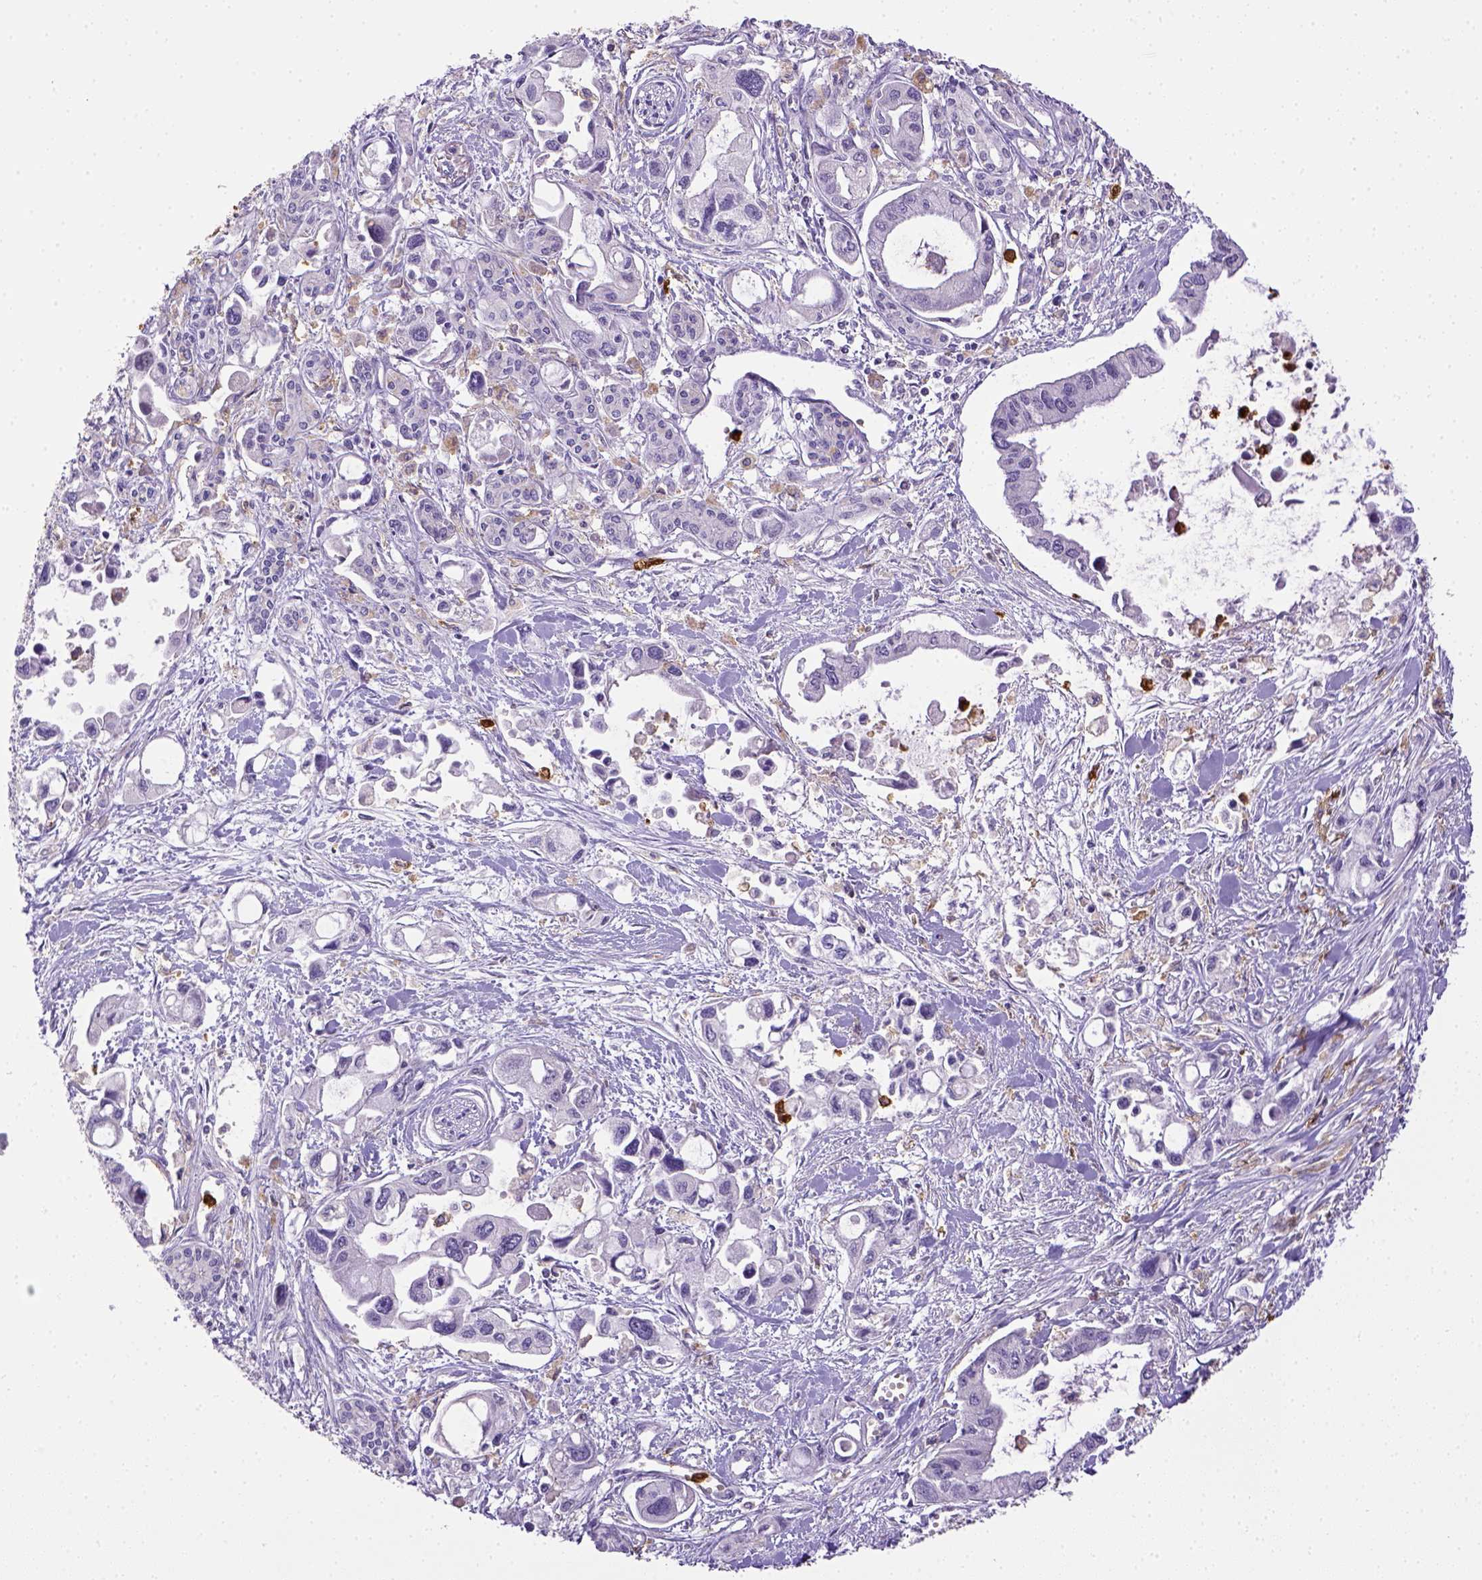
{"staining": {"intensity": "negative", "quantity": "none", "location": "none"}, "tissue": "pancreatic cancer", "cell_type": "Tumor cells", "image_type": "cancer", "snomed": [{"axis": "morphology", "description": "Adenocarcinoma, NOS"}, {"axis": "topography", "description": "Pancreas"}], "caption": "Immunohistochemical staining of pancreatic cancer (adenocarcinoma) shows no significant staining in tumor cells. The staining is performed using DAB (3,3'-diaminobenzidine) brown chromogen with nuclei counter-stained in using hematoxylin.", "gene": "ITGAM", "patient": {"sex": "female", "age": 61}}